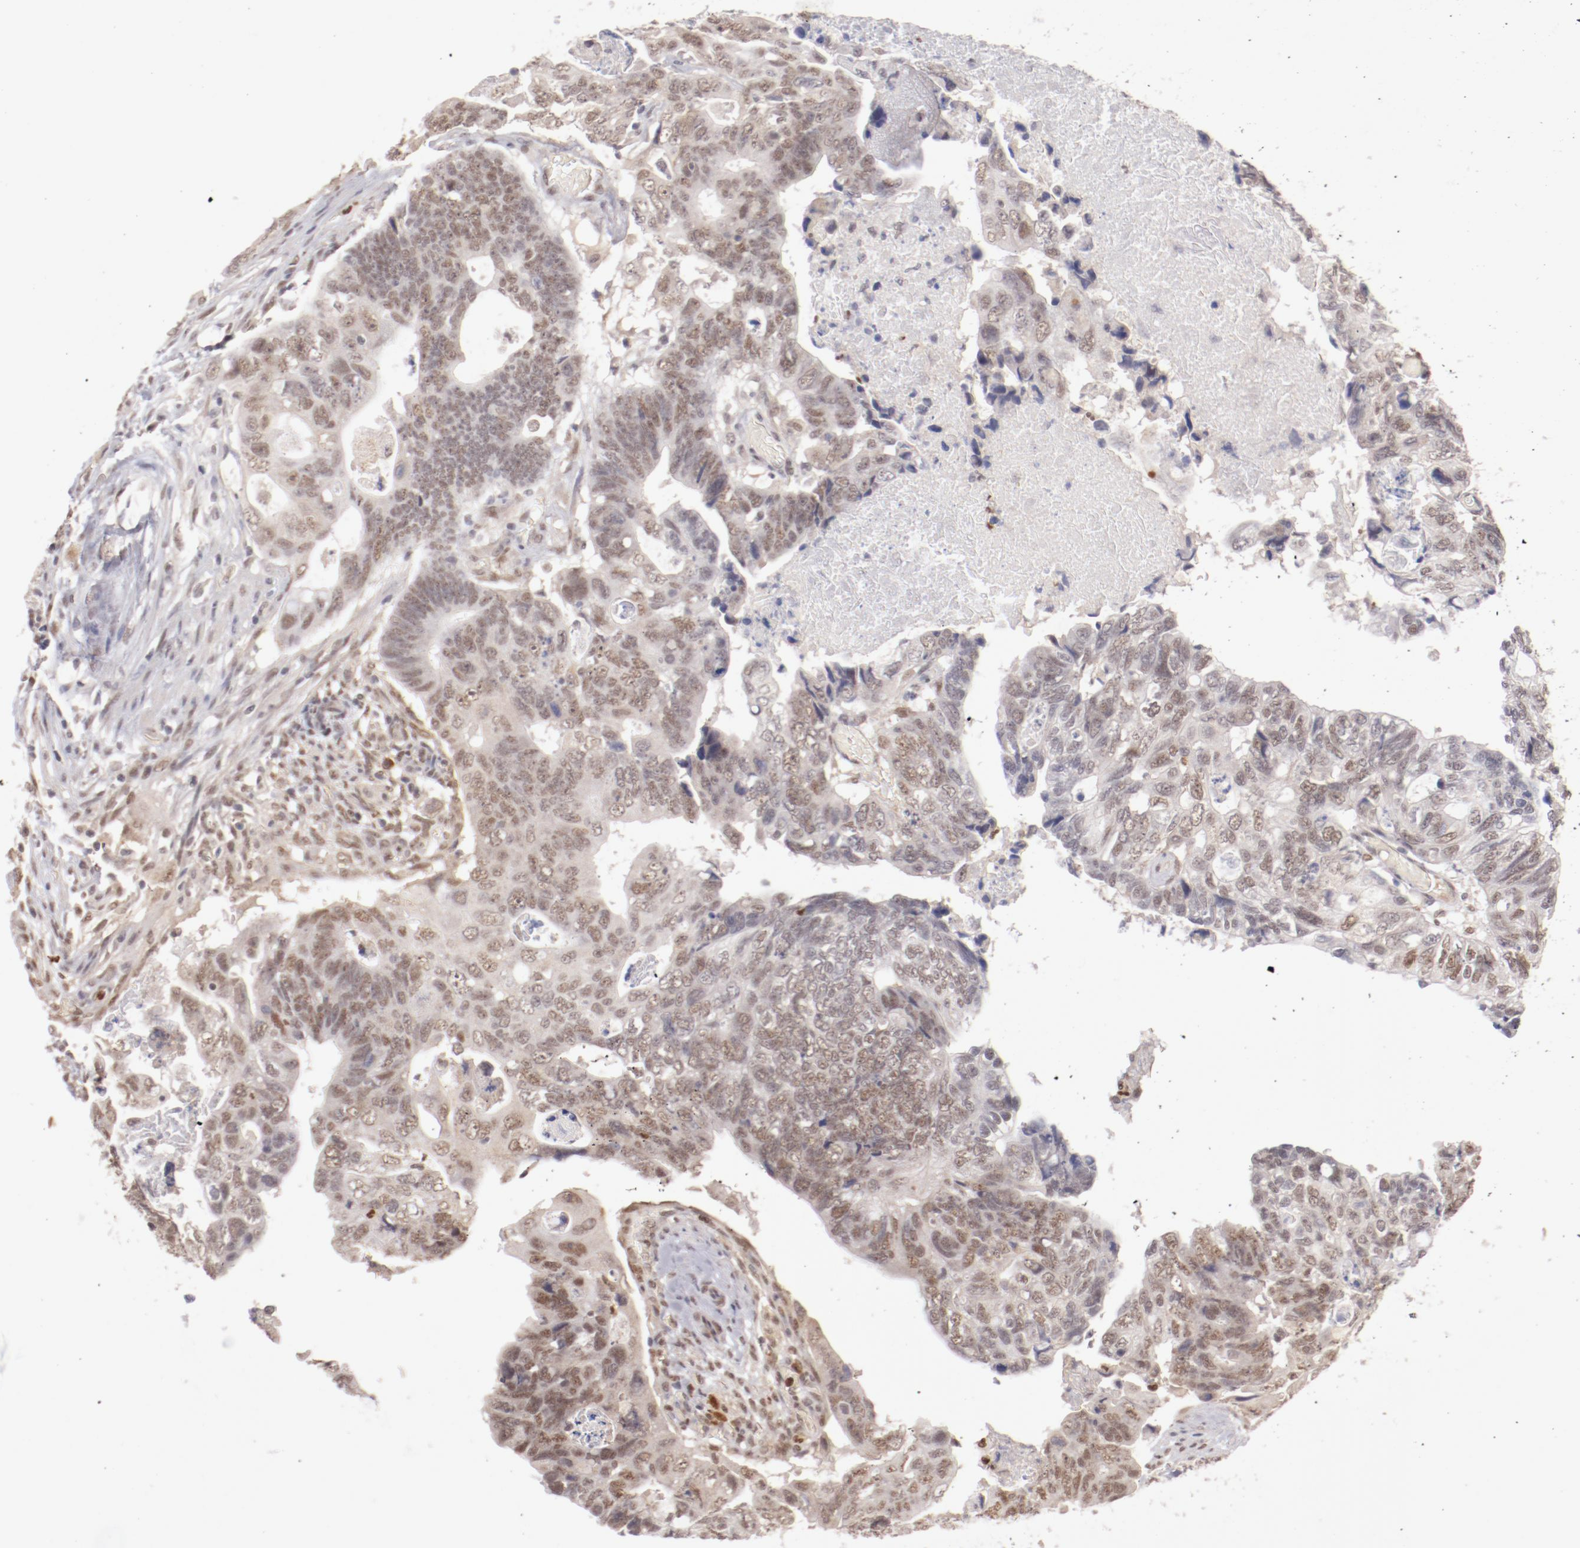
{"staining": {"intensity": "moderate", "quantity": ">75%", "location": "cytoplasmic/membranous,nuclear"}, "tissue": "colorectal cancer", "cell_type": "Tumor cells", "image_type": "cancer", "snomed": [{"axis": "morphology", "description": "Adenocarcinoma, NOS"}, {"axis": "topography", "description": "Rectum"}], "caption": "Adenocarcinoma (colorectal) was stained to show a protein in brown. There is medium levels of moderate cytoplasmic/membranous and nuclear positivity in approximately >75% of tumor cells.", "gene": "NFE2", "patient": {"sex": "male", "age": 53}}